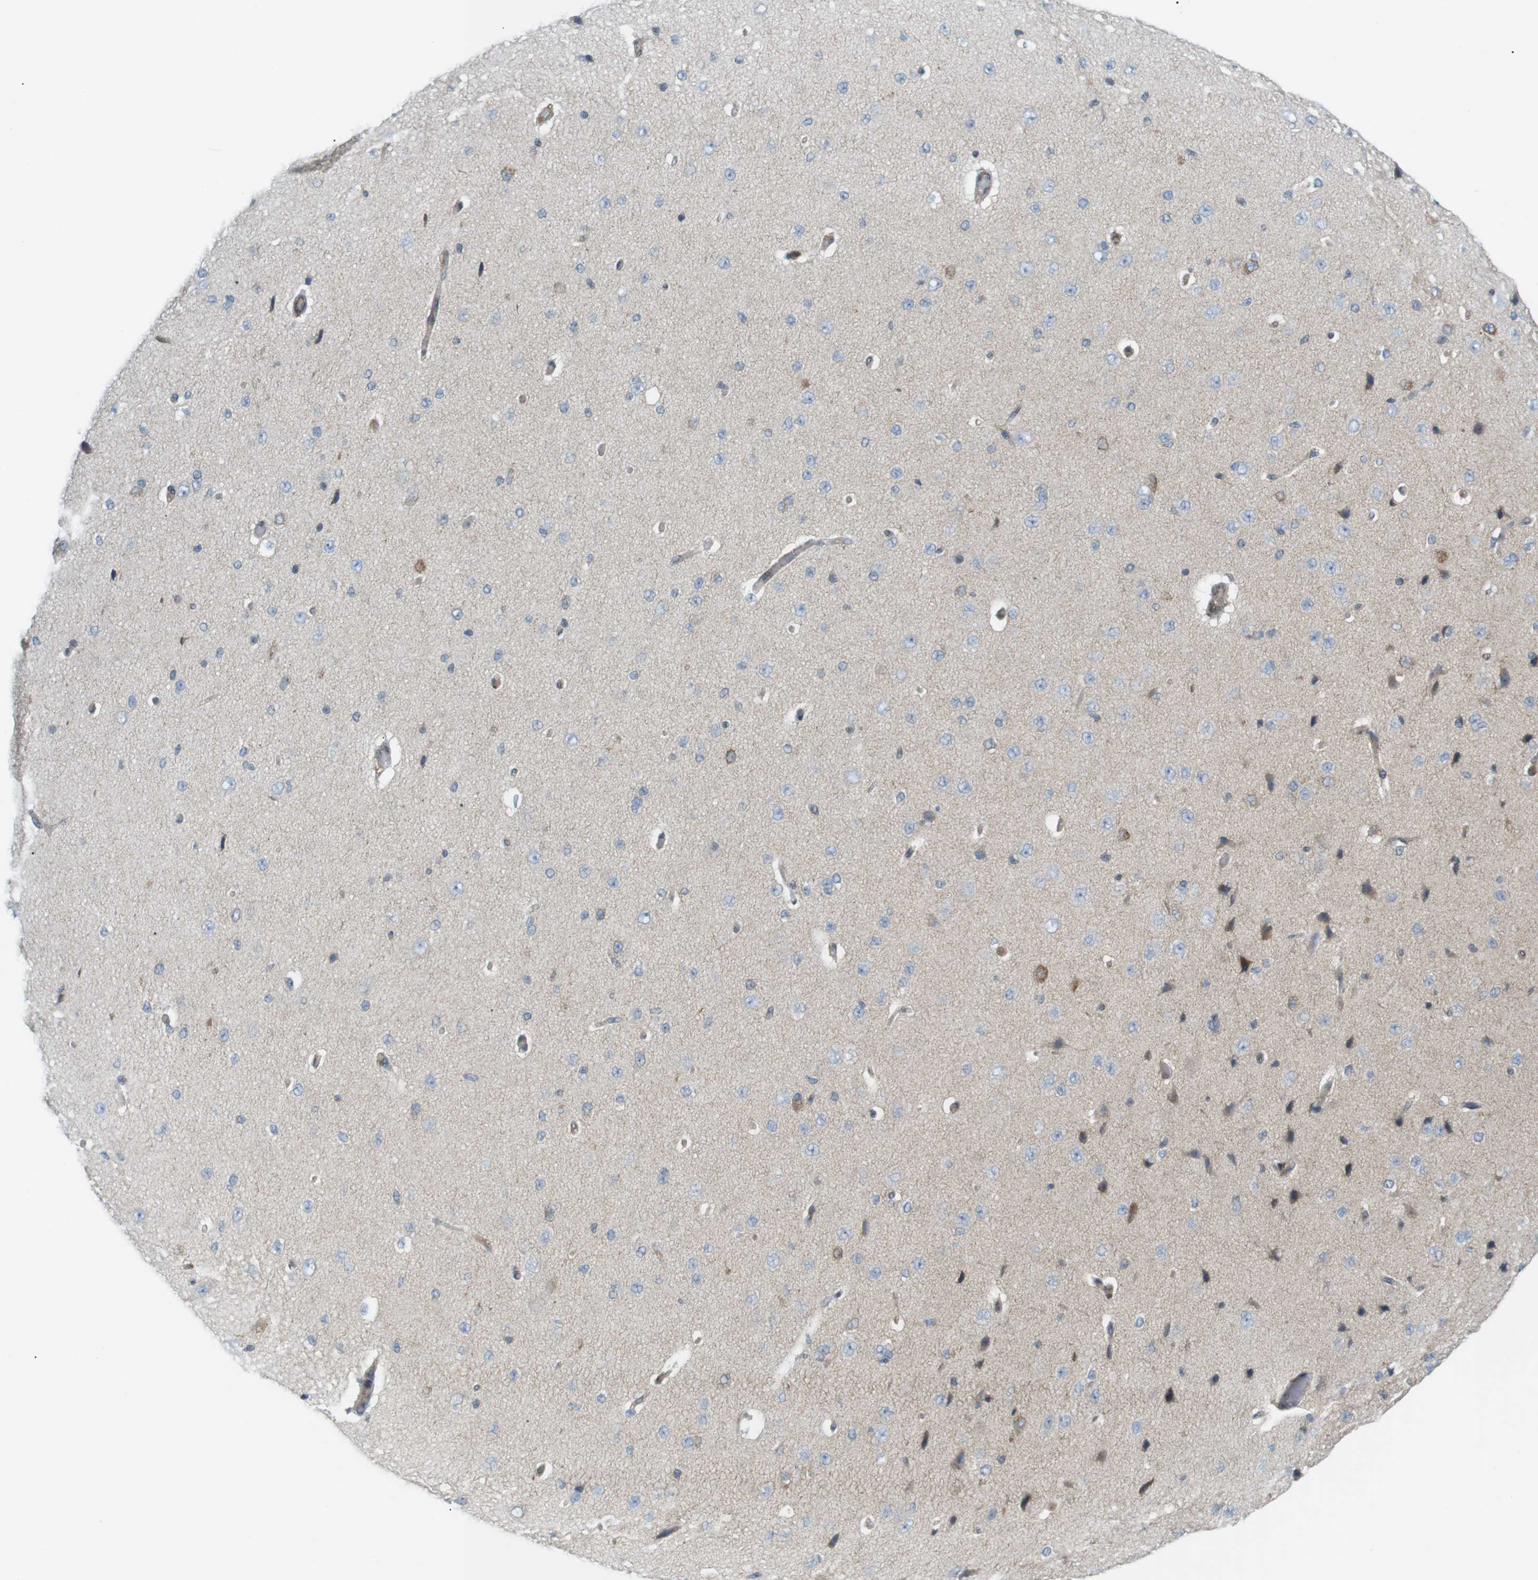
{"staining": {"intensity": "negative", "quantity": "none", "location": "none"}, "tissue": "cerebral cortex", "cell_type": "Endothelial cells", "image_type": "normal", "snomed": [{"axis": "morphology", "description": "Normal tissue, NOS"}, {"axis": "morphology", "description": "Developmental malformation"}, {"axis": "topography", "description": "Cerebral cortex"}], "caption": "High magnification brightfield microscopy of benign cerebral cortex stained with DAB (brown) and counterstained with hematoxylin (blue): endothelial cells show no significant expression. (Stains: DAB immunohistochemistry (IHC) with hematoxylin counter stain, Microscopy: brightfield microscopy at high magnification).", "gene": "FLII", "patient": {"sex": "female", "age": 30}}